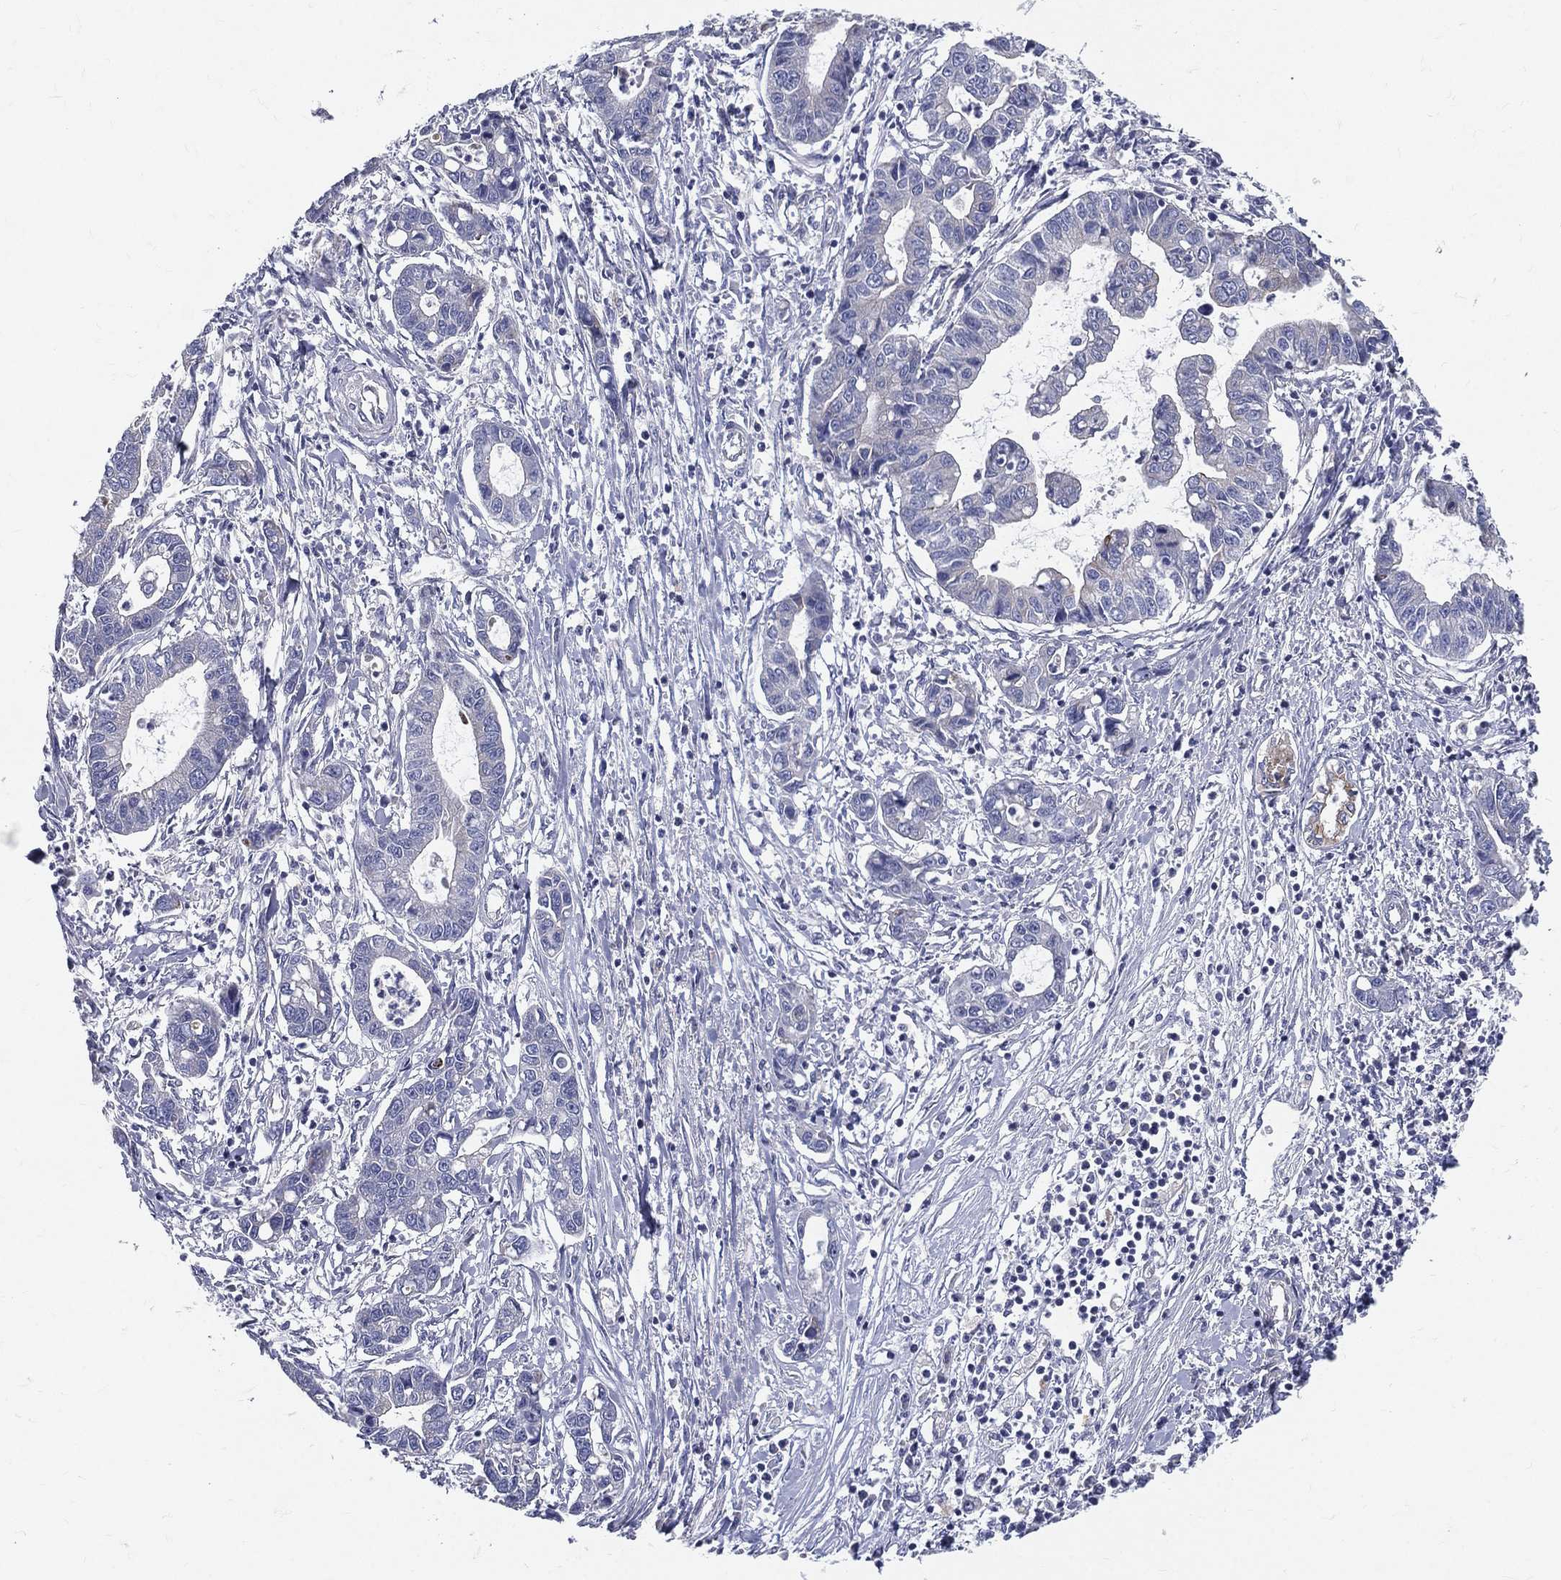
{"staining": {"intensity": "negative", "quantity": "none", "location": "none"}, "tissue": "liver cancer", "cell_type": "Tumor cells", "image_type": "cancer", "snomed": [{"axis": "morphology", "description": "Cholangiocarcinoma"}, {"axis": "topography", "description": "Liver"}], "caption": "Tumor cells are negative for protein expression in human liver cancer (cholangiocarcinoma).", "gene": "PWWP3A", "patient": {"sex": "male", "age": 58}}